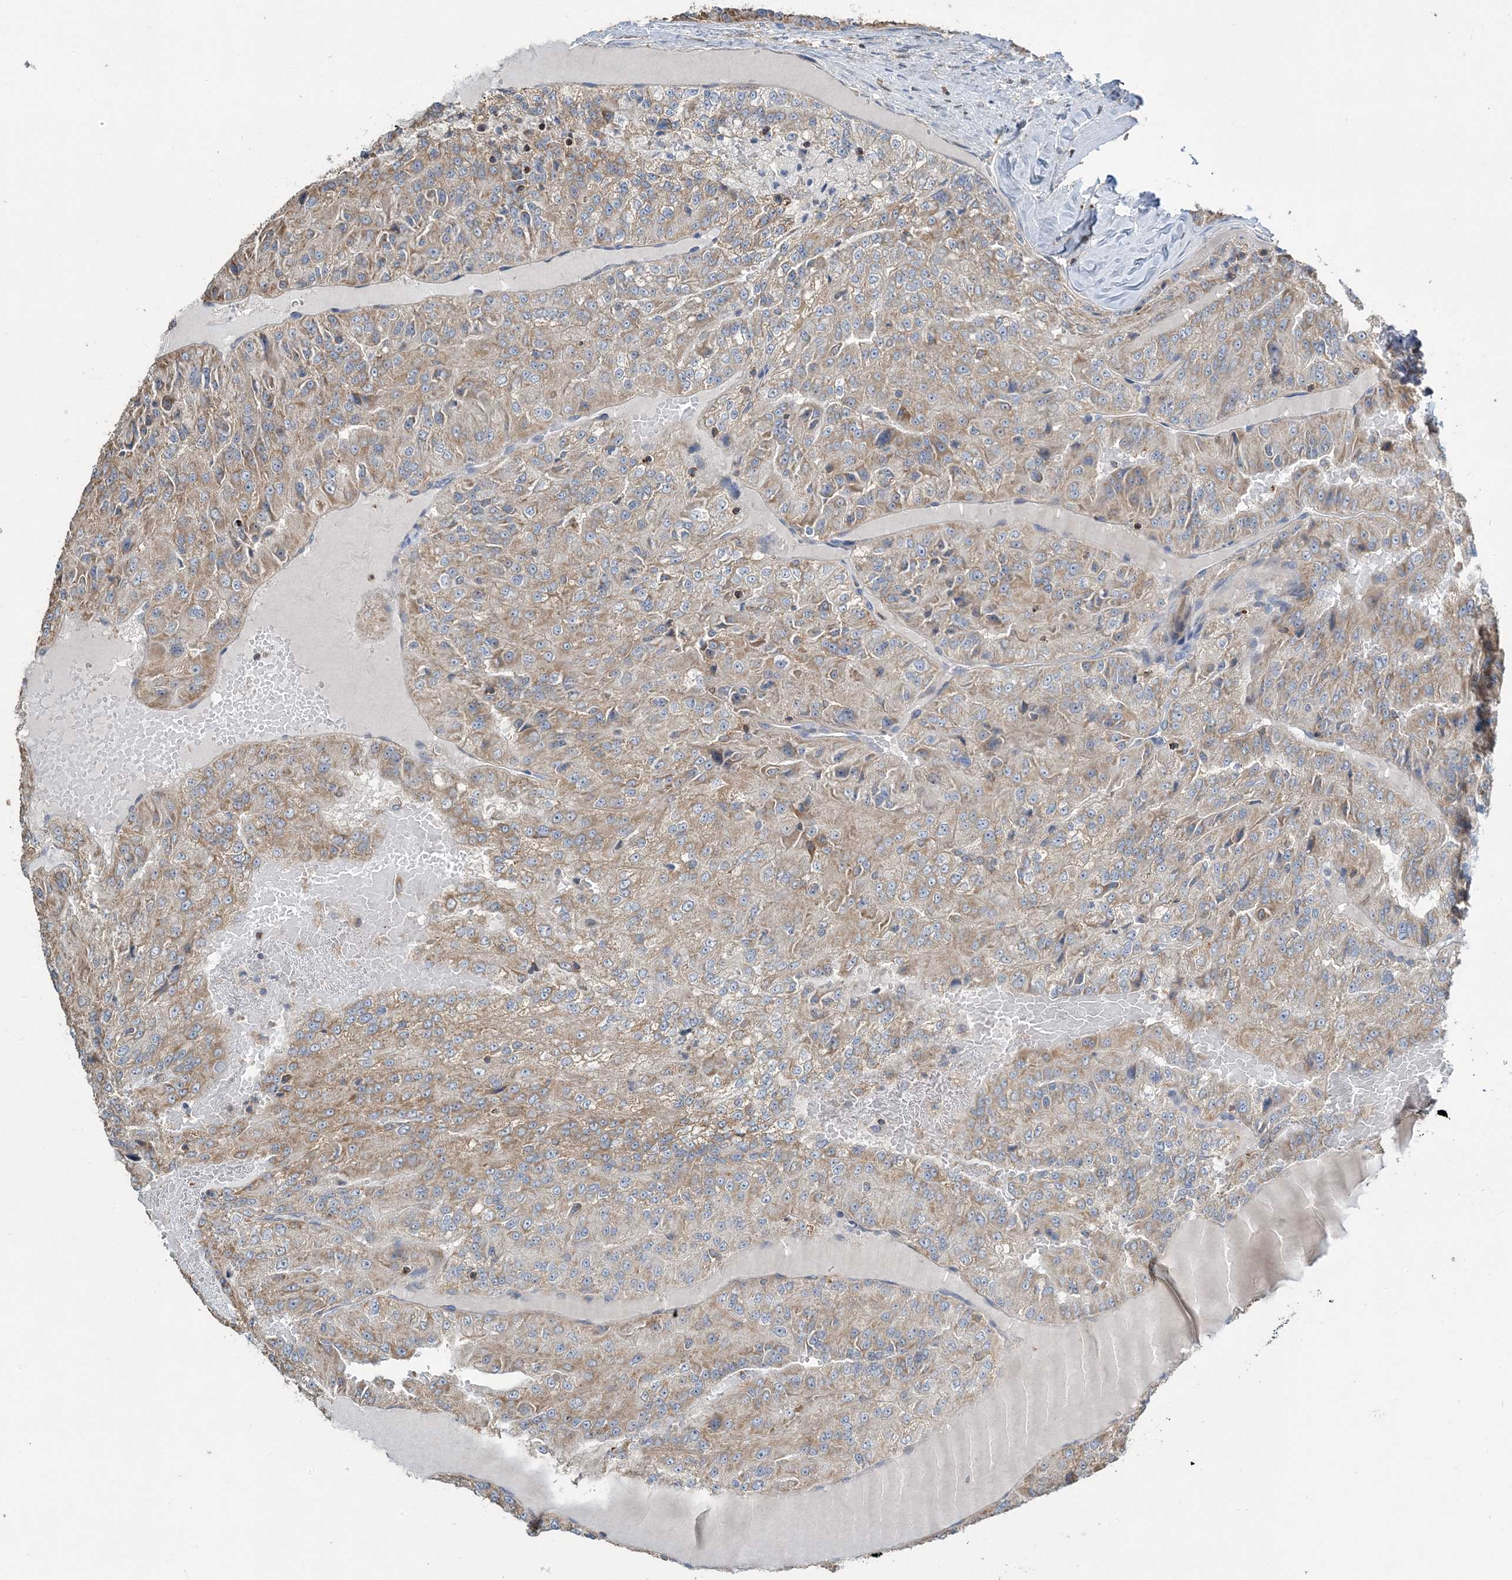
{"staining": {"intensity": "moderate", "quantity": ">75%", "location": "cytoplasmic/membranous"}, "tissue": "renal cancer", "cell_type": "Tumor cells", "image_type": "cancer", "snomed": [{"axis": "morphology", "description": "Adenocarcinoma, NOS"}, {"axis": "topography", "description": "Kidney"}], "caption": "A brown stain shows moderate cytoplasmic/membranous staining of a protein in renal adenocarcinoma tumor cells.", "gene": "TMLHE", "patient": {"sex": "female", "age": 63}}